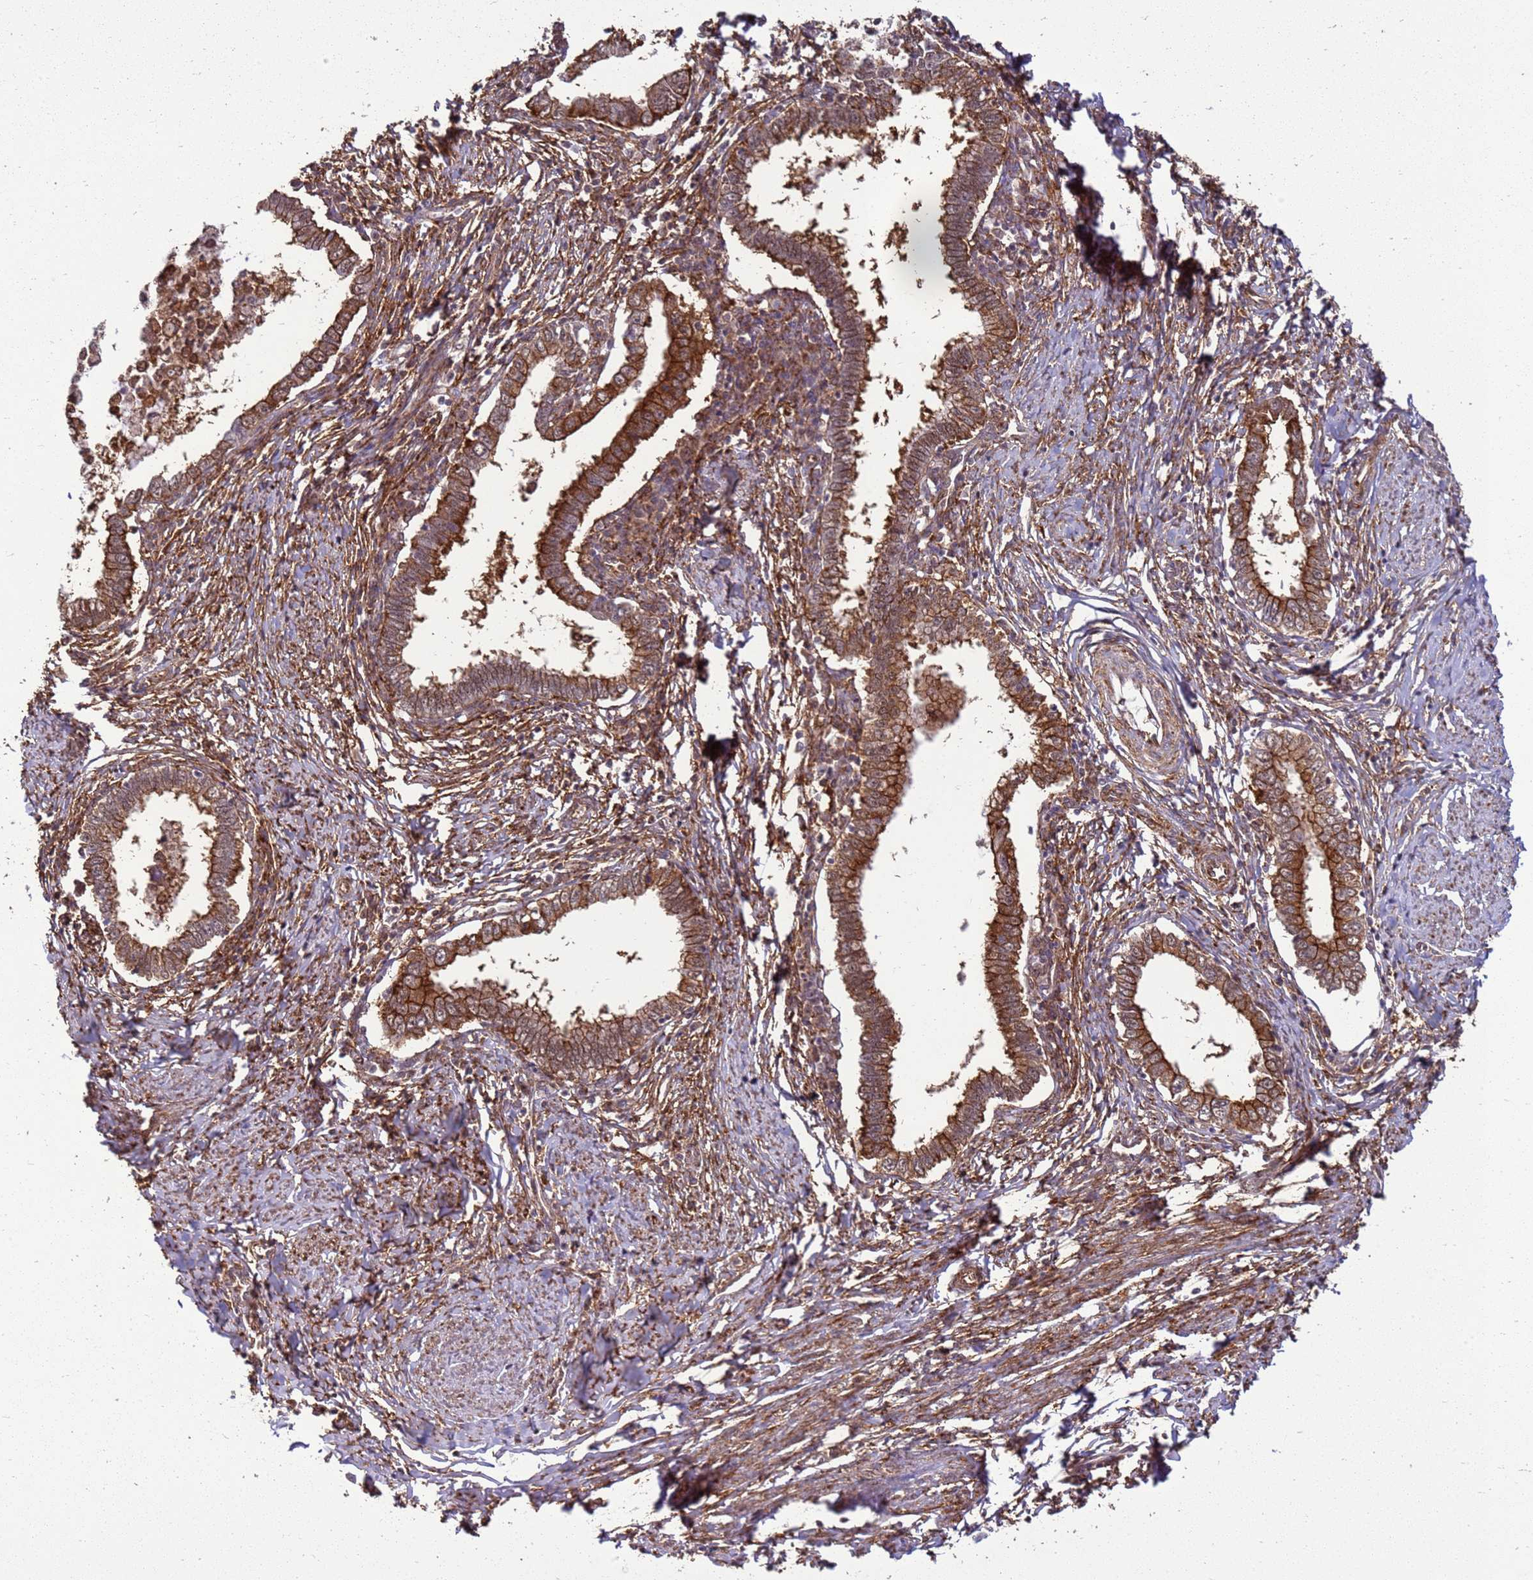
{"staining": {"intensity": "moderate", "quantity": ">75%", "location": "cytoplasmic/membranous"}, "tissue": "cervical cancer", "cell_type": "Tumor cells", "image_type": "cancer", "snomed": [{"axis": "morphology", "description": "Adenocarcinoma, NOS"}, {"axis": "topography", "description": "Cervix"}], "caption": "Immunohistochemical staining of human cervical cancer (adenocarcinoma) reveals medium levels of moderate cytoplasmic/membranous protein staining in approximately >75% of tumor cells.", "gene": "GABRE", "patient": {"sex": "female", "age": 36}}